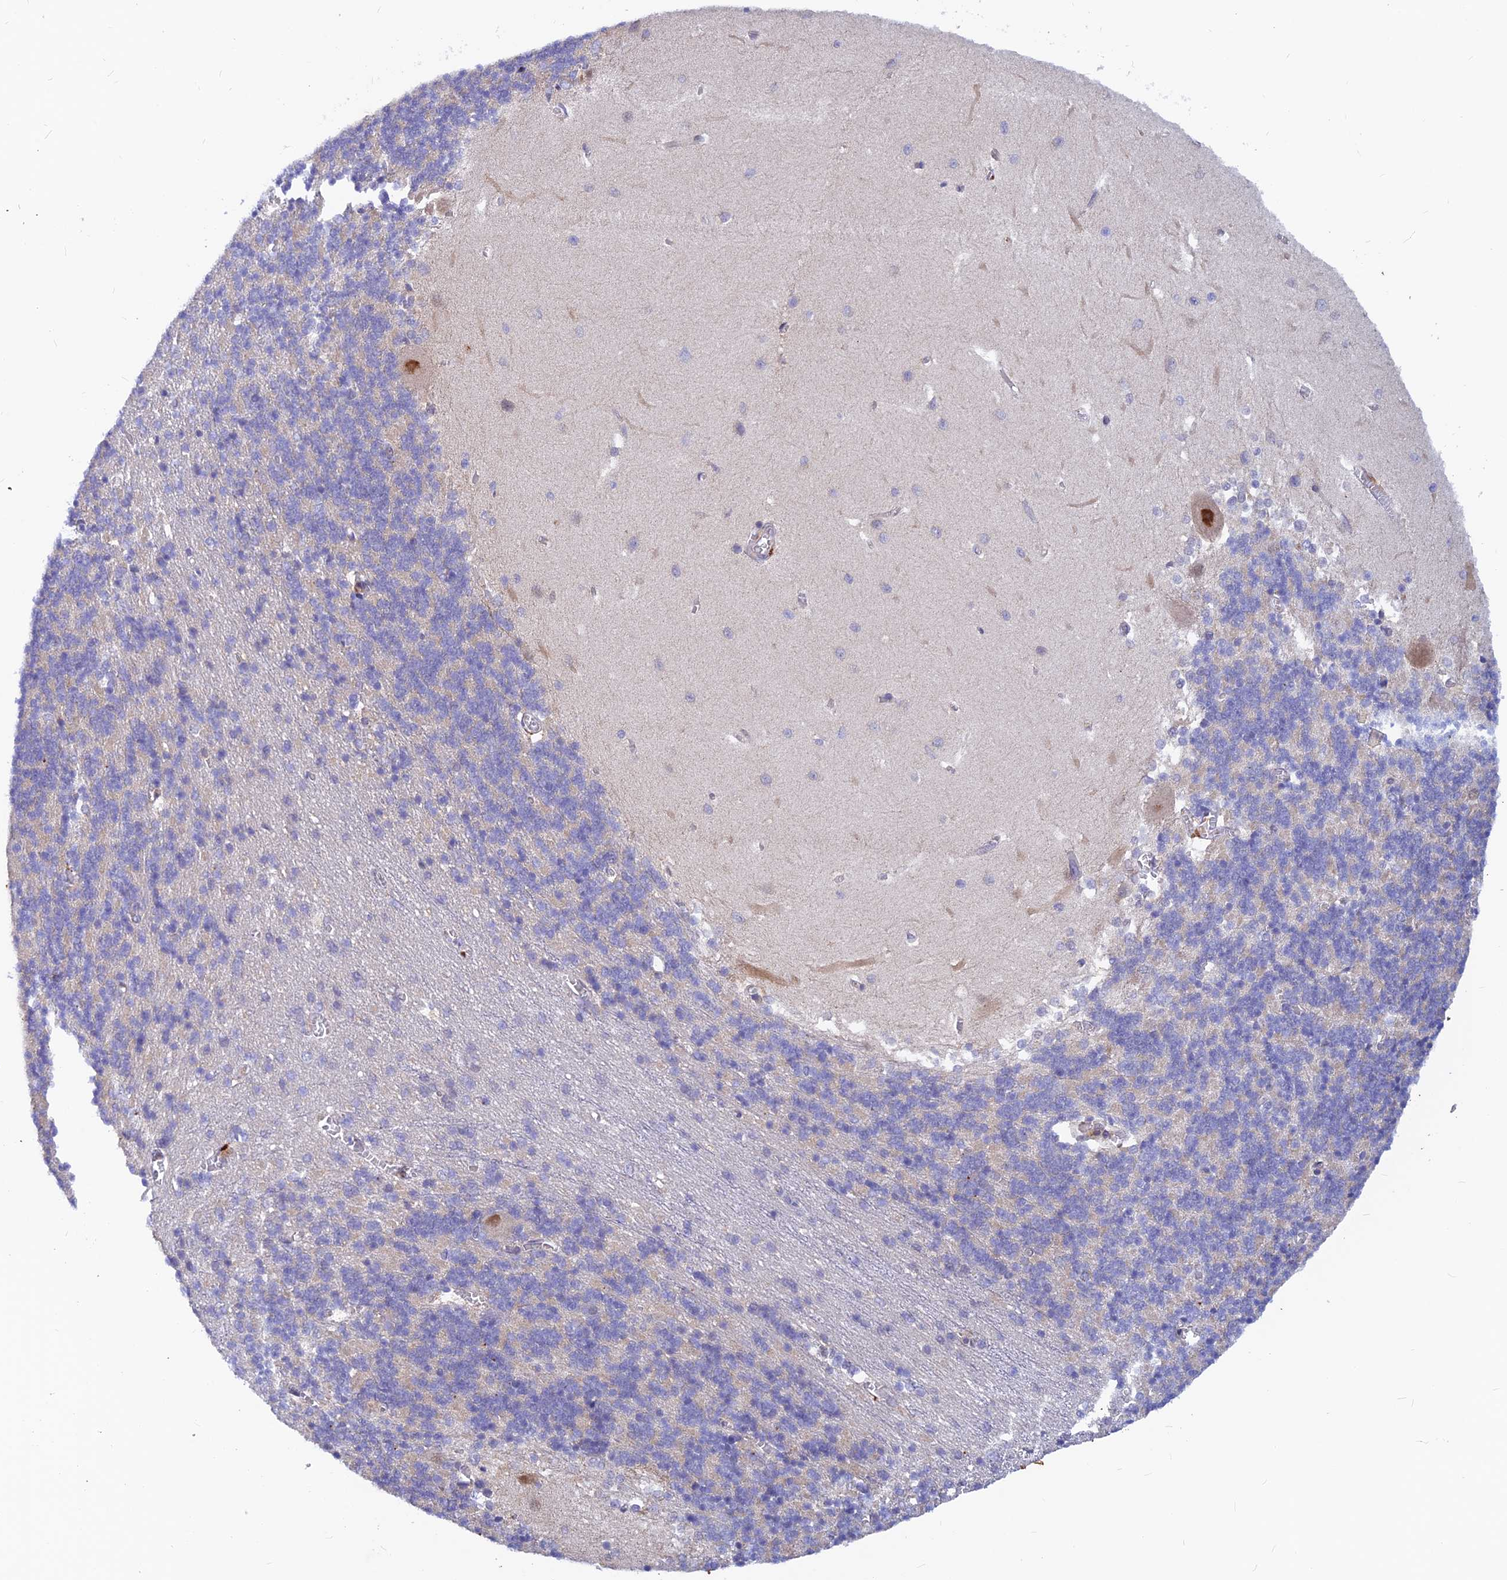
{"staining": {"intensity": "negative", "quantity": "none", "location": "none"}, "tissue": "cerebellum", "cell_type": "Cells in granular layer", "image_type": "normal", "snomed": [{"axis": "morphology", "description": "Normal tissue, NOS"}, {"axis": "topography", "description": "Cerebellum"}], "caption": "The immunohistochemistry (IHC) histopathology image has no significant staining in cells in granular layer of cerebellum. (DAB IHC with hematoxylin counter stain).", "gene": "DNAJC16", "patient": {"sex": "male", "age": 37}}